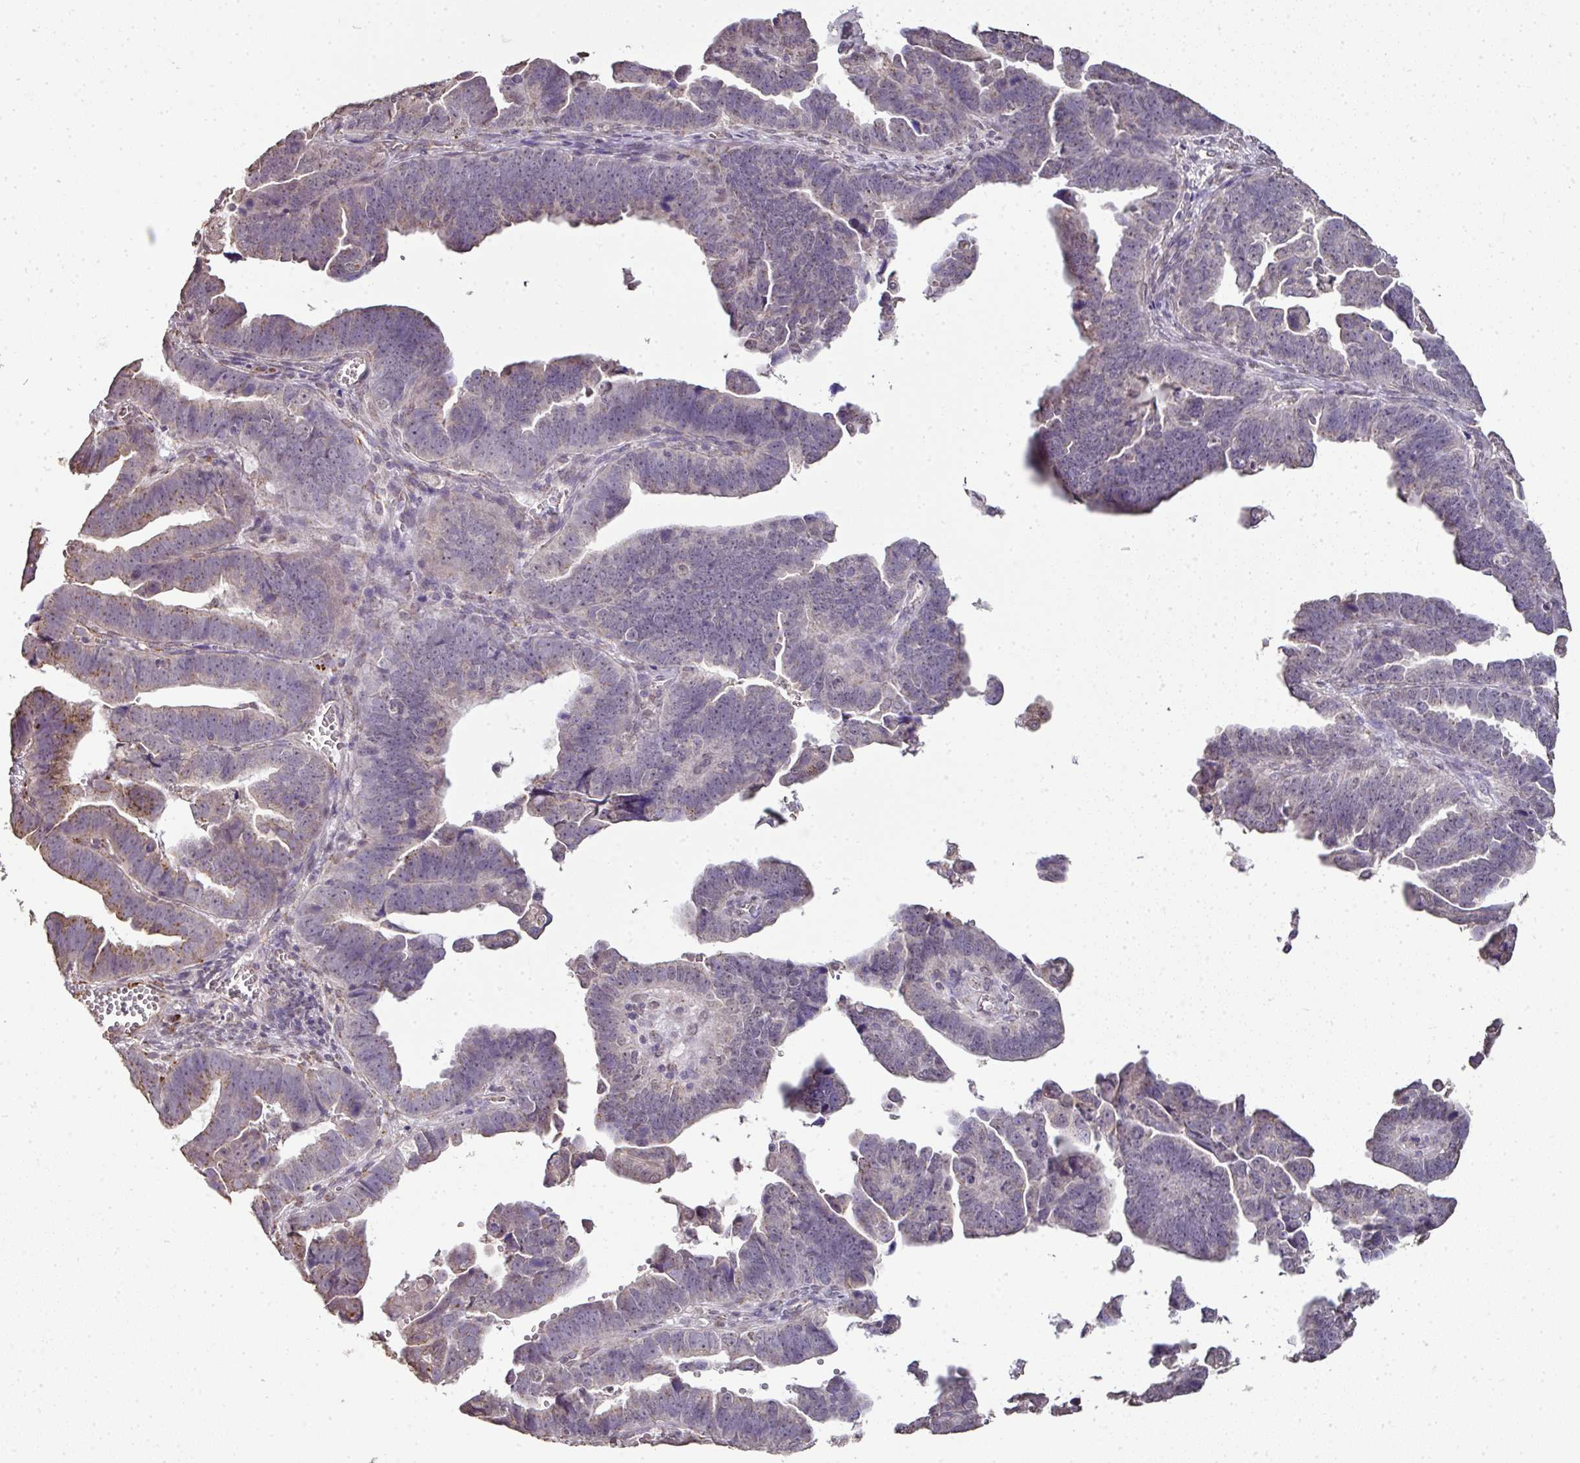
{"staining": {"intensity": "weak", "quantity": "<25%", "location": "cytoplasmic/membranous"}, "tissue": "endometrial cancer", "cell_type": "Tumor cells", "image_type": "cancer", "snomed": [{"axis": "morphology", "description": "Adenocarcinoma, NOS"}, {"axis": "topography", "description": "Endometrium"}], "caption": "Immunohistochemistry of human endometrial cancer reveals no positivity in tumor cells.", "gene": "JPH2", "patient": {"sex": "female", "age": 75}}